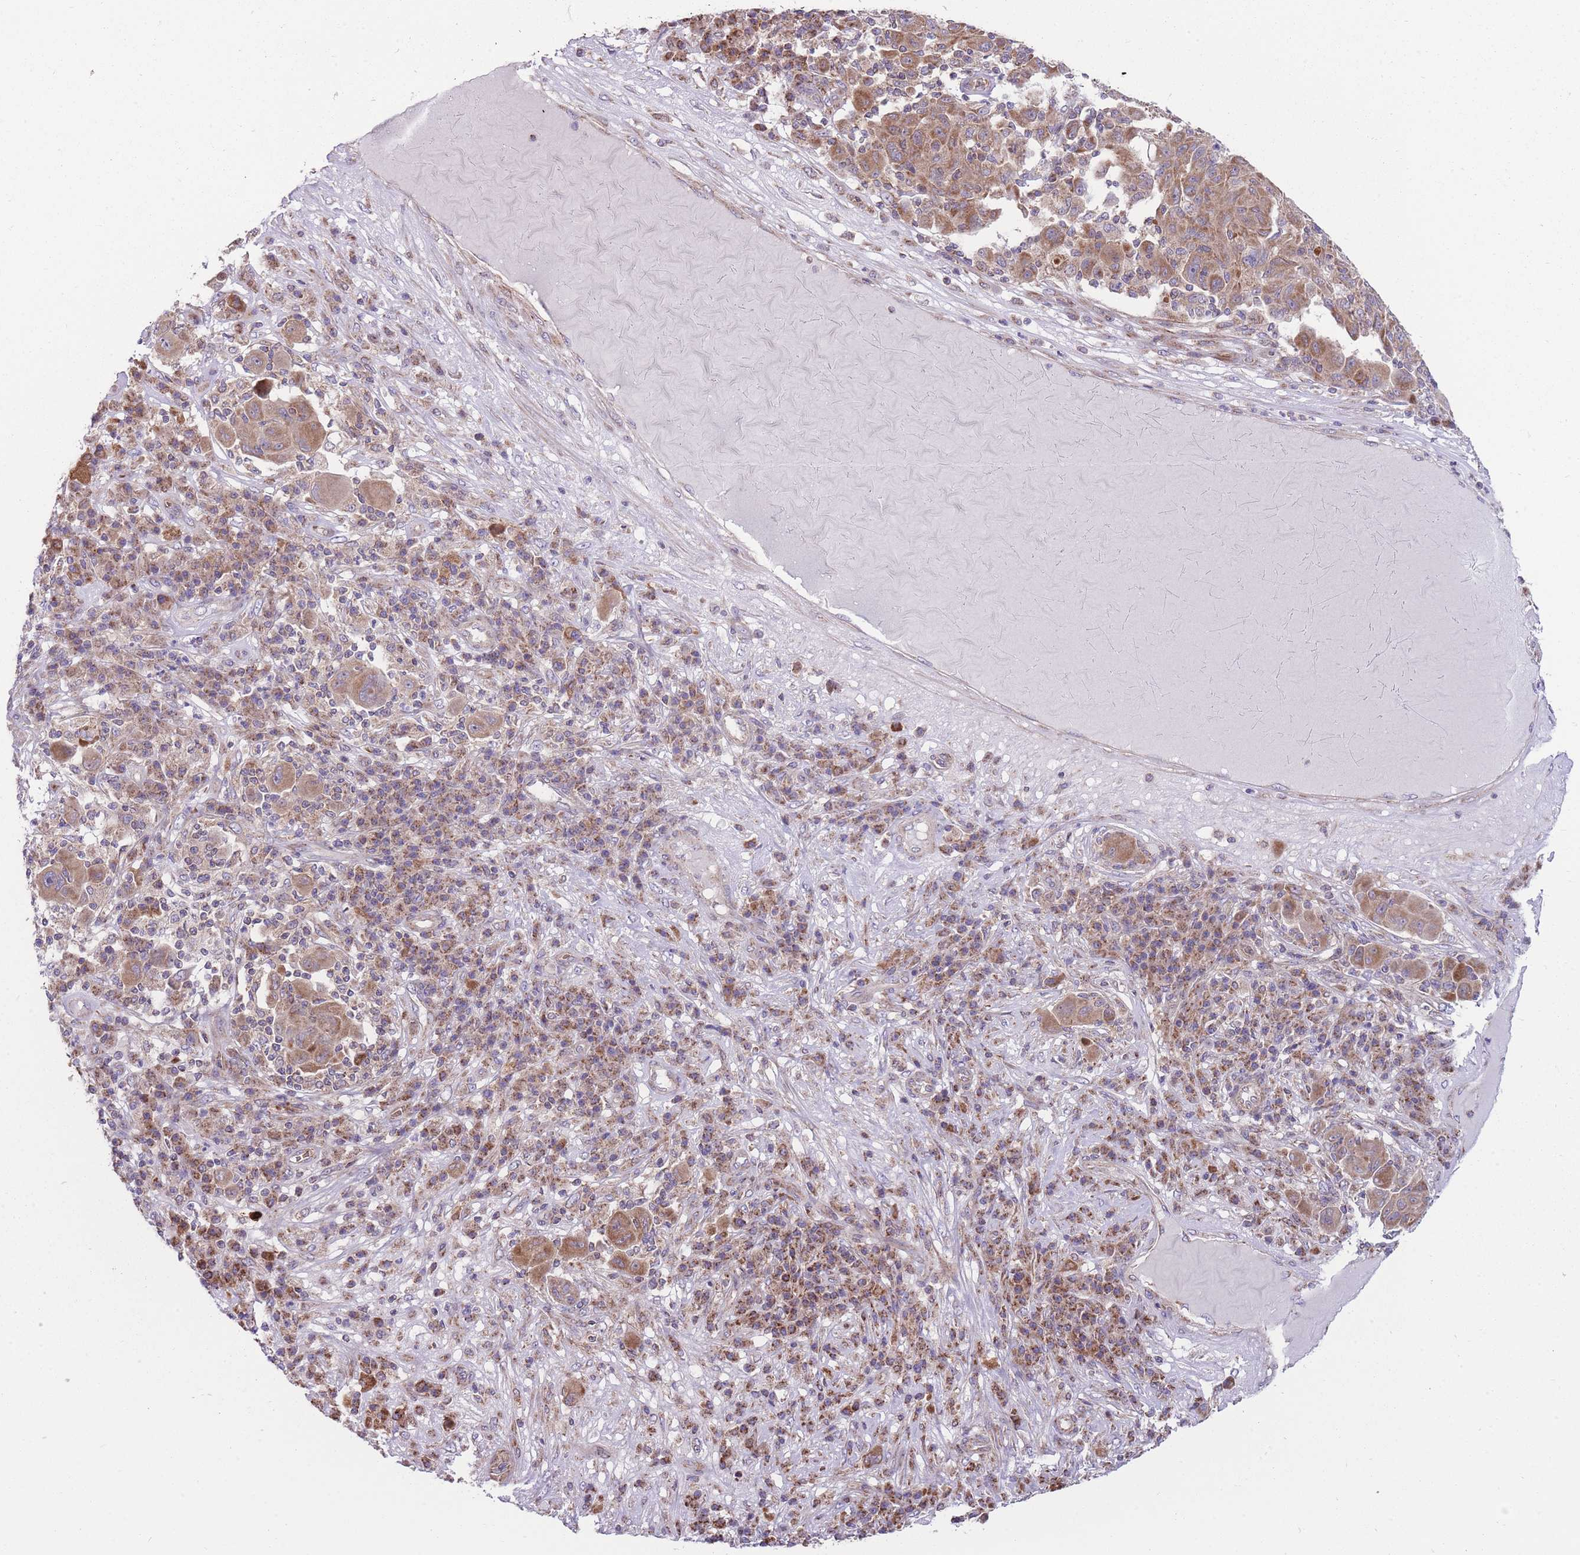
{"staining": {"intensity": "moderate", "quantity": ">75%", "location": "cytoplasmic/membranous"}, "tissue": "melanoma", "cell_type": "Tumor cells", "image_type": "cancer", "snomed": [{"axis": "morphology", "description": "Malignant melanoma, NOS"}, {"axis": "topography", "description": "Skin"}], "caption": "Immunohistochemical staining of melanoma exhibits medium levels of moderate cytoplasmic/membranous protein staining in about >75% of tumor cells.", "gene": "ANKRD10", "patient": {"sex": "male", "age": 53}}